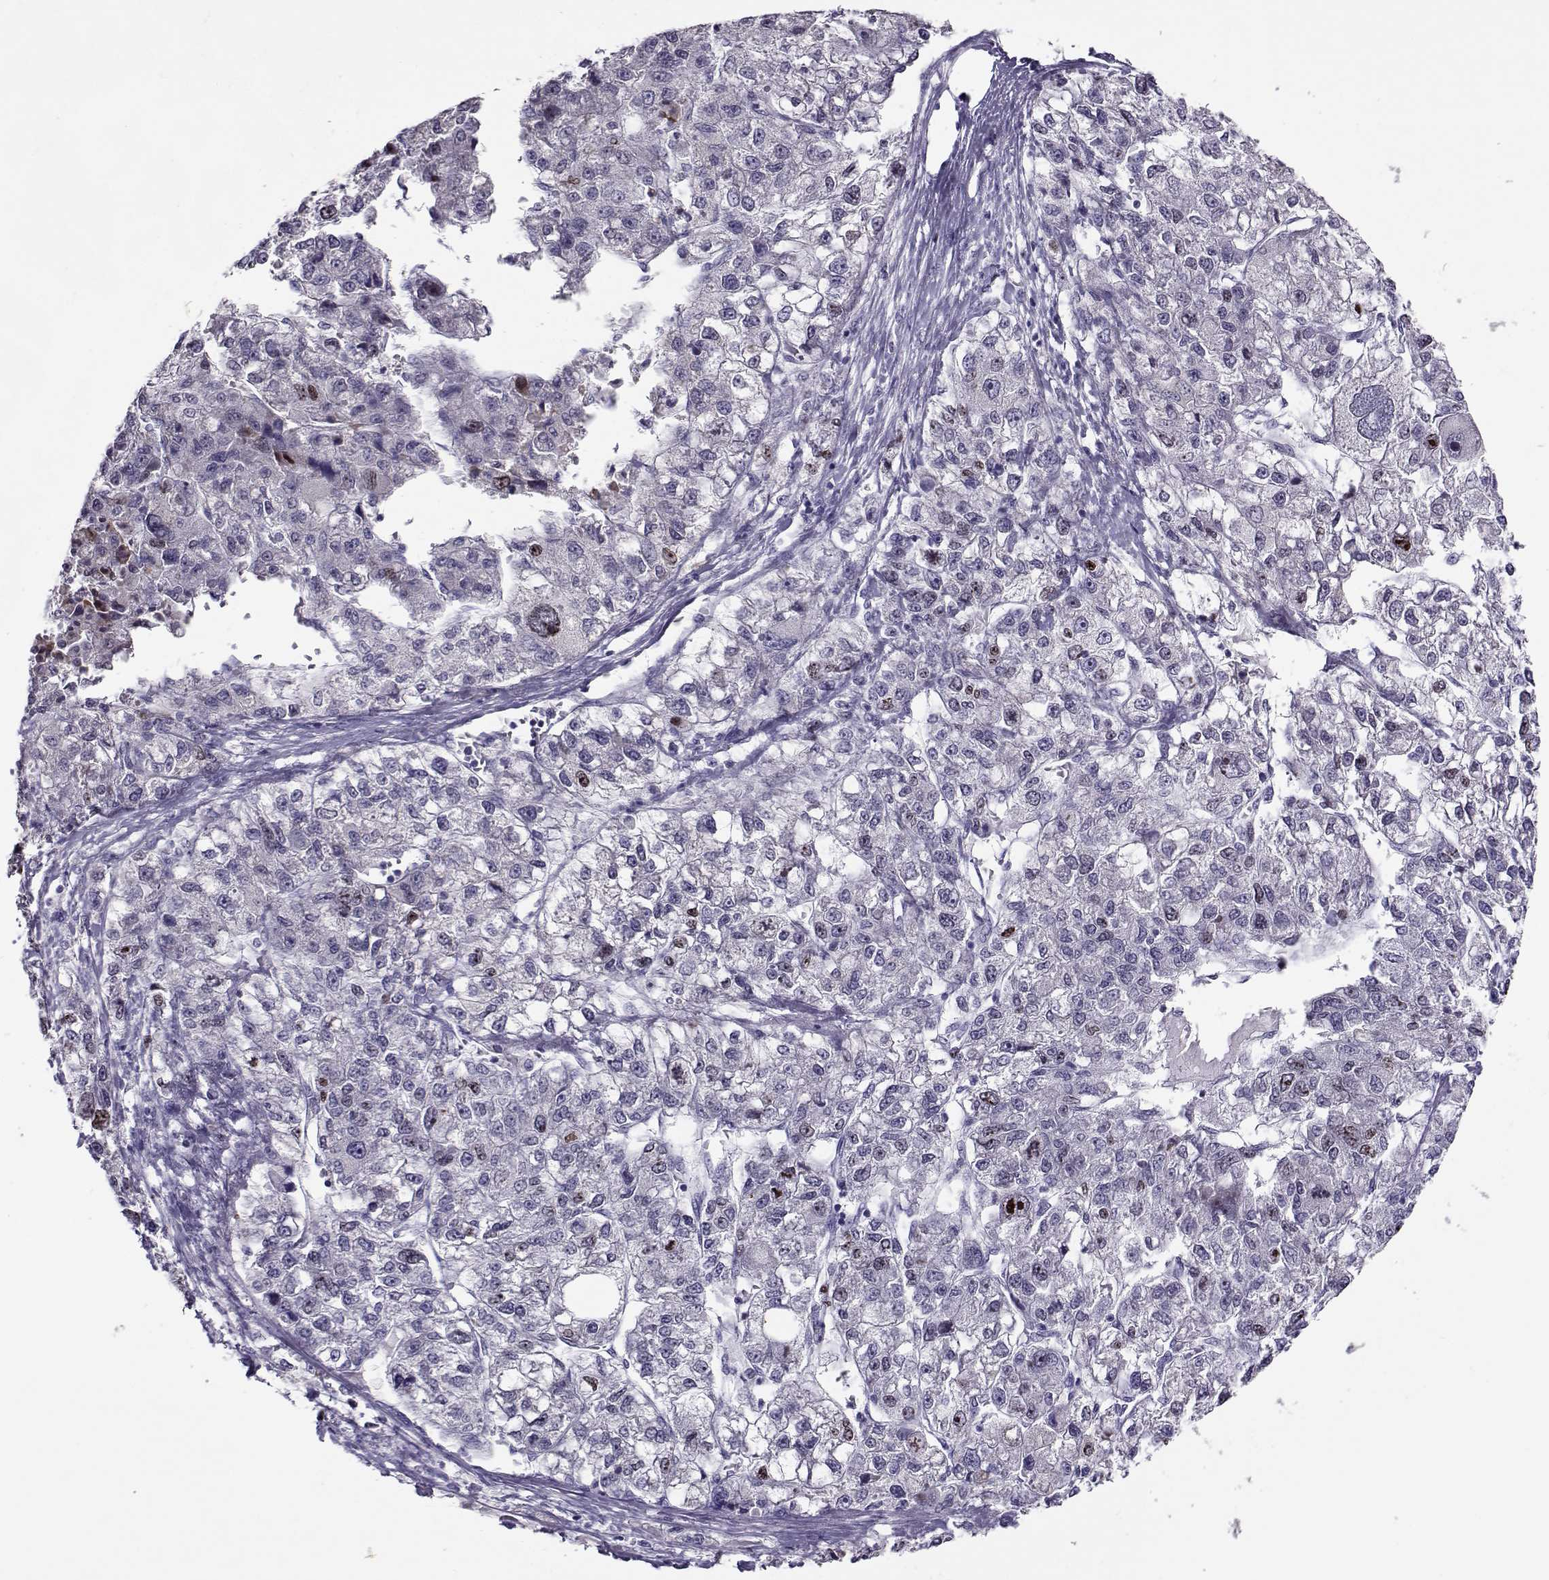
{"staining": {"intensity": "weak", "quantity": "<25%", "location": "nuclear"}, "tissue": "liver cancer", "cell_type": "Tumor cells", "image_type": "cancer", "snomed": [{"axis": "morphology", "description": "Carcinoma, Hepatocellular, NOS"}, {"axis": "topography", "description": "Liver"}], "caption": "Human liver cancer (hepatocellular carcinoma) stained for a protein using immunohistochemistry (IHC) demonstrates no positivity in tumor cells.", "gene": "NPW", "patient": {"sex": "male", "age": 56}}